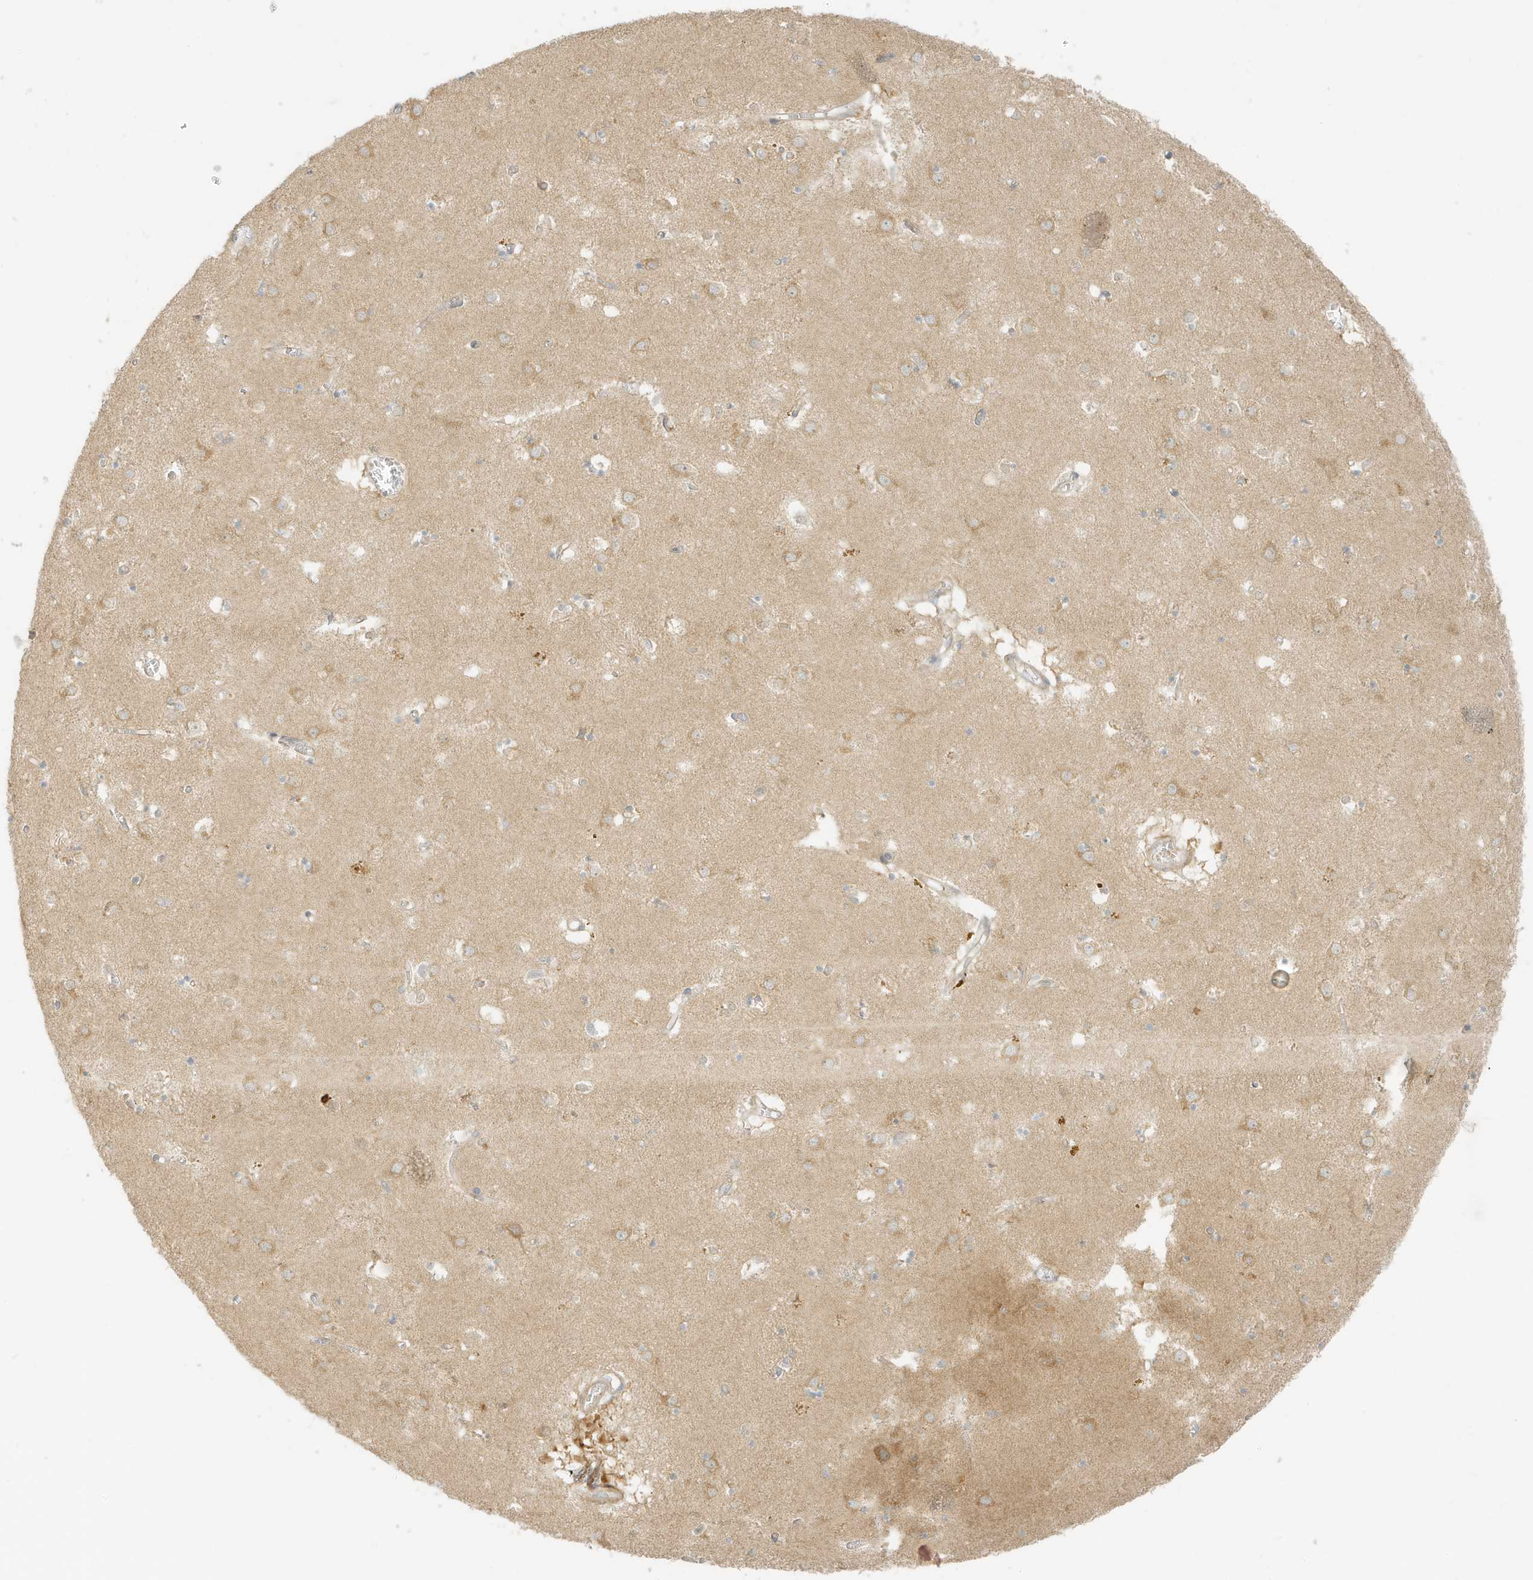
{"staining": {"intensity": "moderate", "quantity": "<25%", "location": "cytoplasmic/membranous"}, "tissue": "caudate", "cell_type": "Glial cells", "image_type": "normal", "snomed": [{"axis": "morphology", "description": "Normal tissue, NOS"}, {"axis": "topography", "description": "Lateral ventricle wall"}], "caption": "Protein analysis of benign caudate reveals moderate cytoplasmic/membranous expression in approximately <25% of glial cells.", "gene": "MCOLN1", "patient": {"sex": "male", "age": 70}}